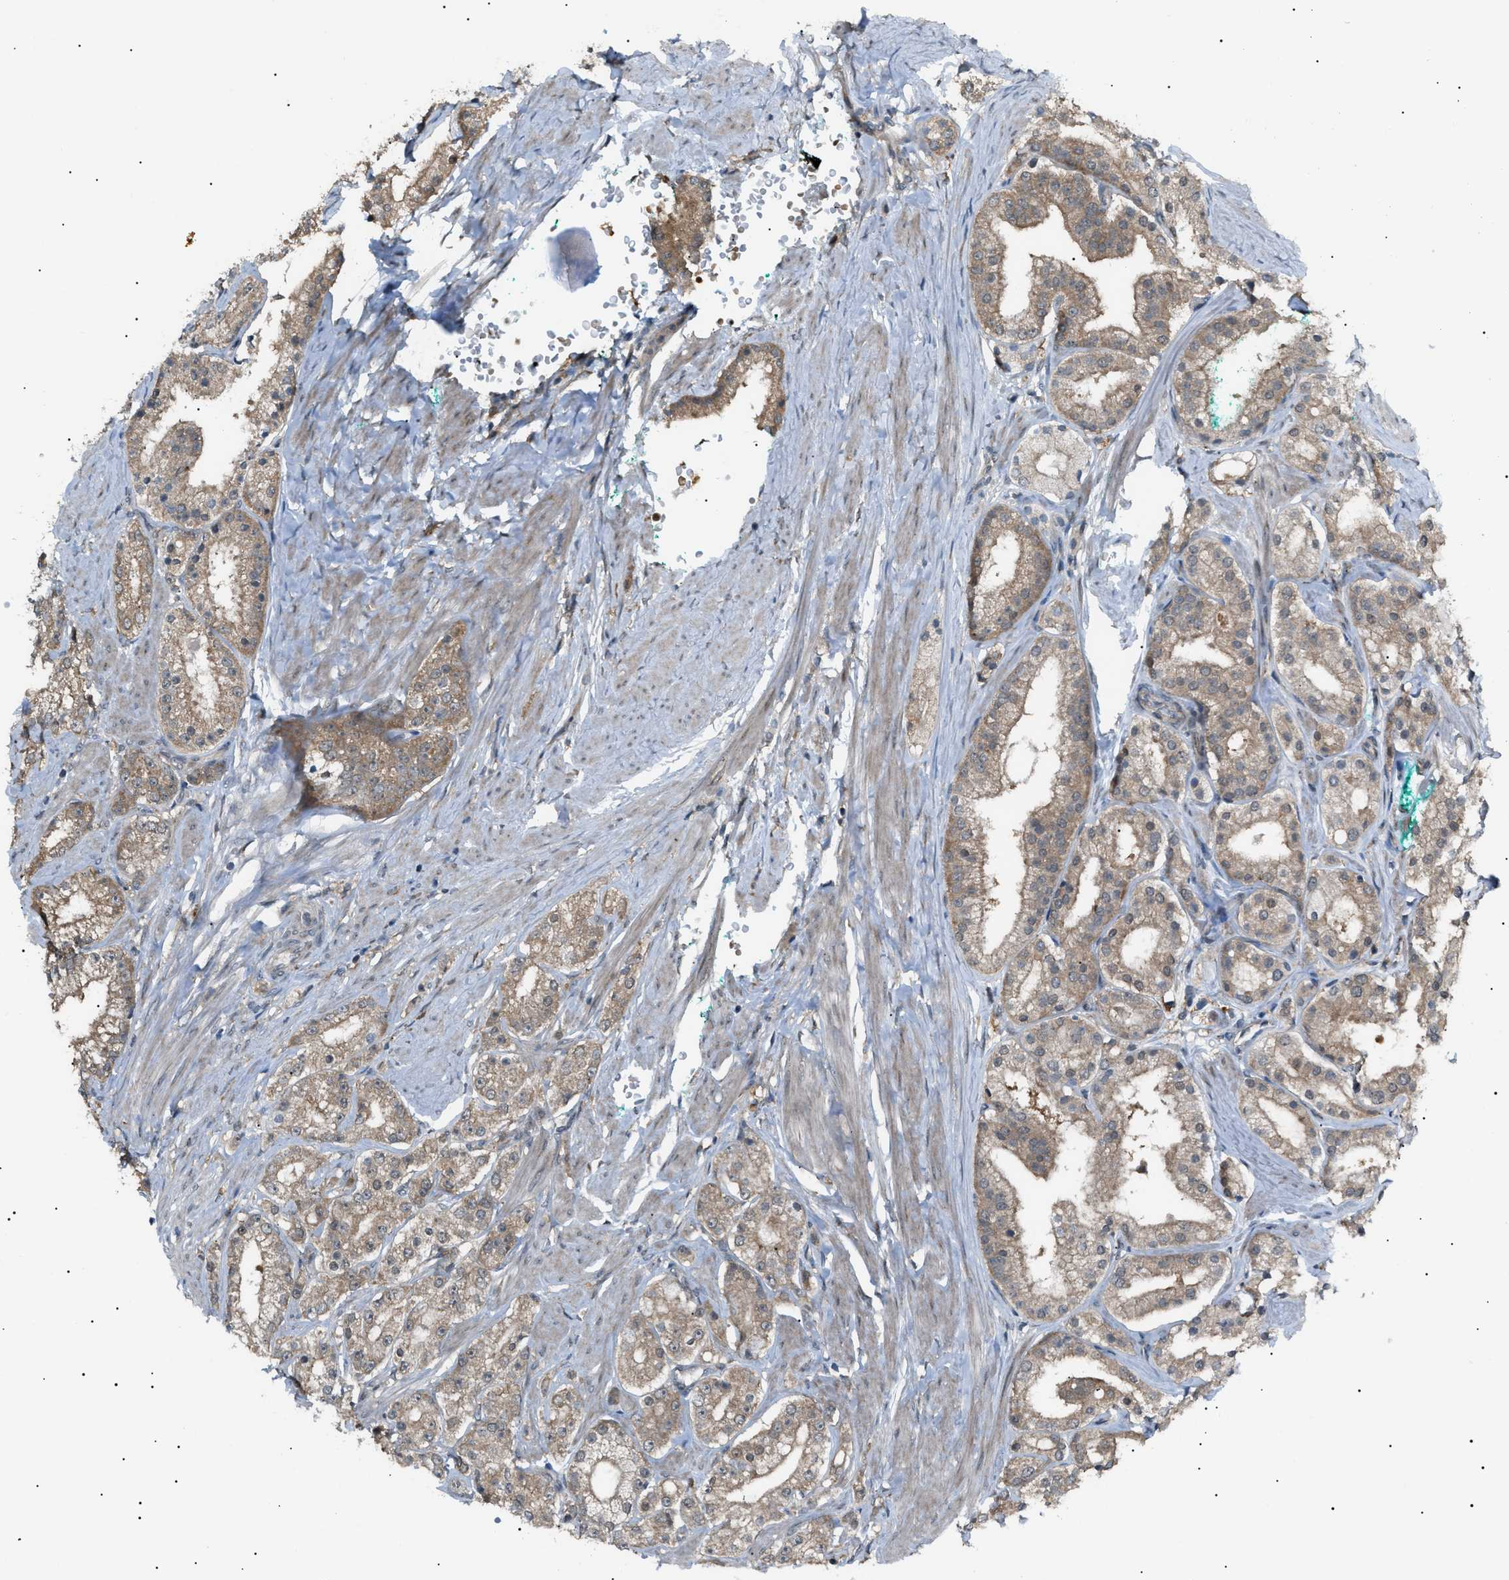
{"staining": {"intensity": "moderate", "quantity": ">75%", "location": "cytoplasmic/membranous"}, "tissue": "prostate cancer", "cell_type": "Tumor cells", "image_type": "cancer", "snomed": [{"axis": "morphology", "description": "Adenocarcinoma, Low grade"}, {"axis": "topography", "description": "Prostate"}], "caption": "Prostate cancer (low-grade adenocarcinoma) tissue demonstrates moderate cytoplasmic/membranous staining in approximately >75% of tumor cells, visualized by immunohistochemistry.", "gene": "LPIN2", "patient": {"sex": "male", "age": 63}}